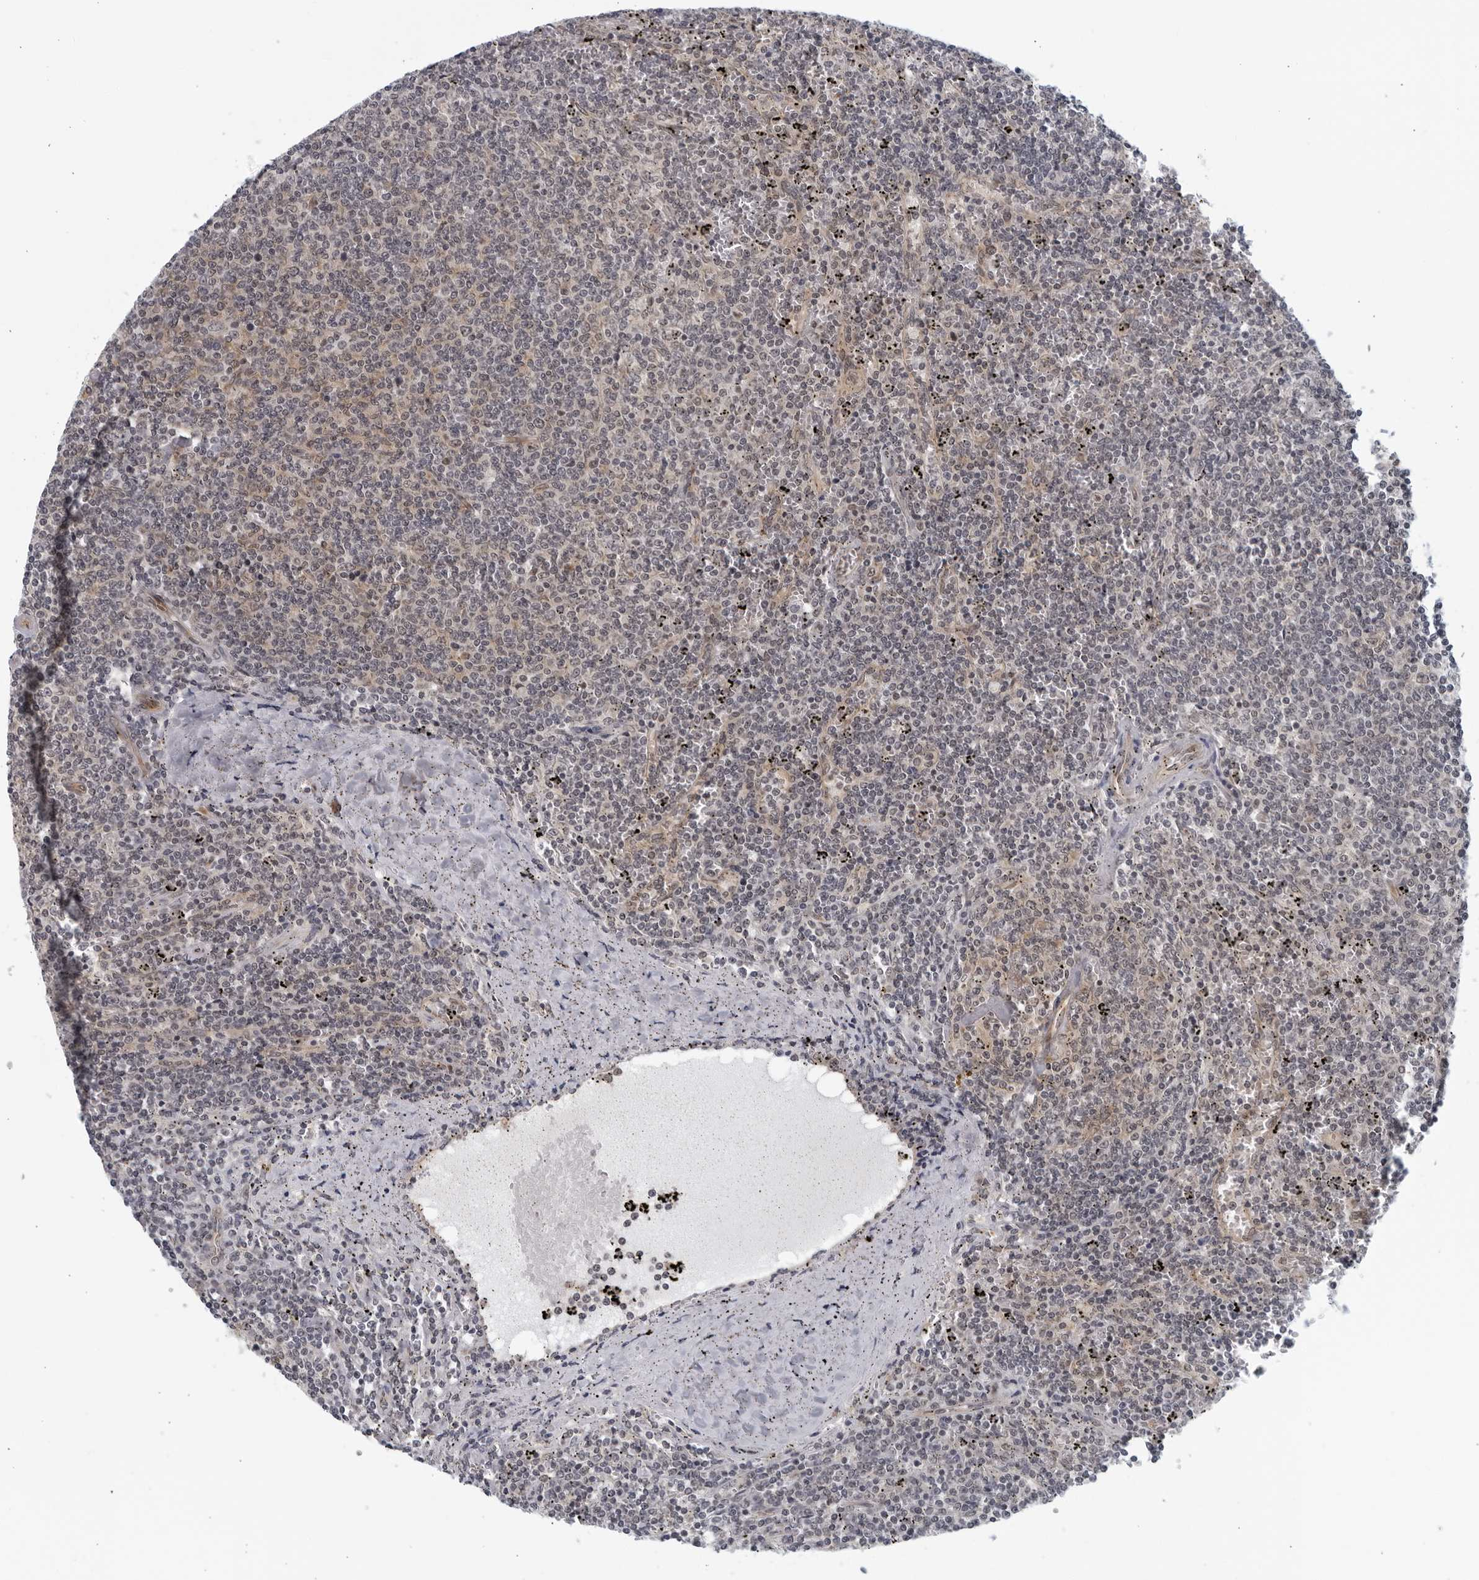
{"staining": {"intensity": "negative", "quantity": "none", "location": "none"}, "tissue": "lymphoma", "cell_type": "Tumor cells", "image_type": "cancer", "snomed": [{"axis": "morphology", "description": "Malignant lymphoma, non-Hodgkin's type, Low grade"}, {"axis": "topography", "description": "Spleen"}], "caption": "A high-resolution micrograph shows IHC staining of low-grade malignant lymphoma, non-Hodgkin's type, which exhibits no significant positivity in tumor cells.", "gene": "RC3H1", "patient": {"sex": "female", "age": 50}}